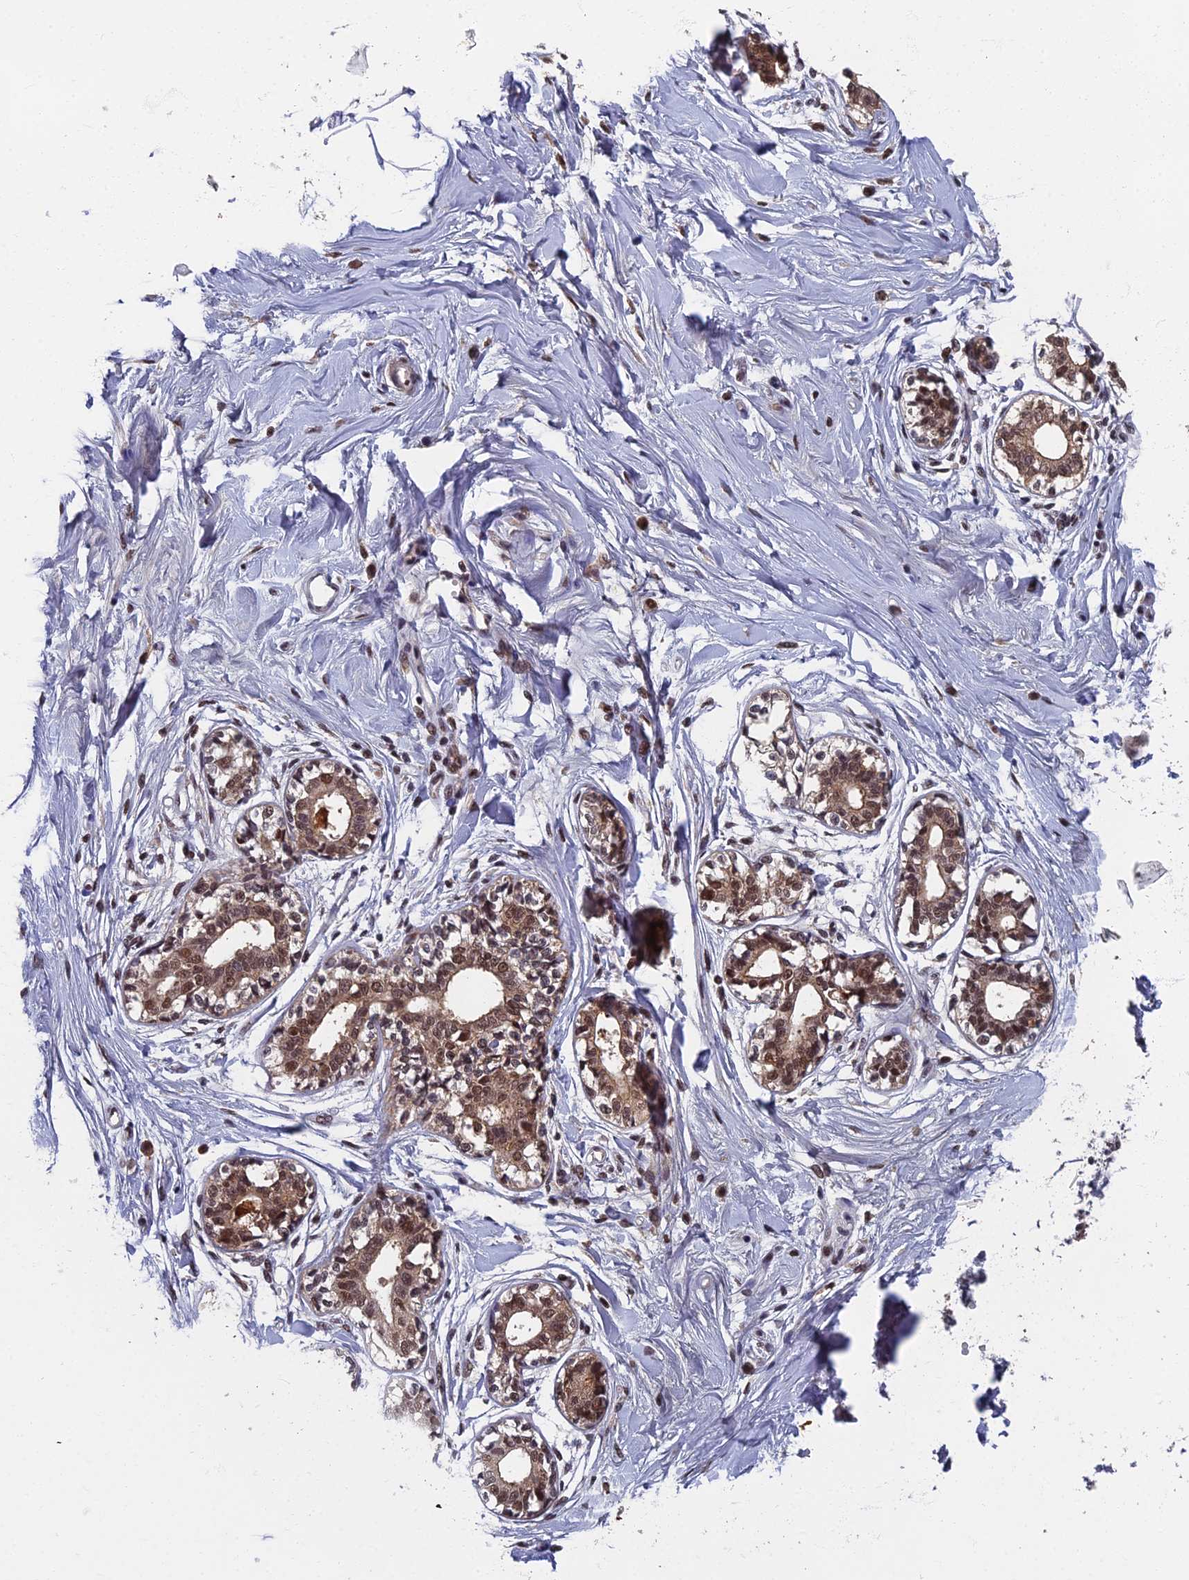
{"staining": {"intensity": "moderate", "quantity": ">75%", "location": "cytoplasmic/membranous,nuclear"}, "tissue": "breast", "cell_type": "Glandular cells", "image_type": "normal", "snomed": [{"axis": "morphology", "description": "Normal tissue, NOS"}, {"axis": "topography", "description": "Breast"}], "caption": "Immunohistochemical staining of benign human breast shows >75% levels of moderate cytoplasmic/membranous,nuclear protein expression in about >75% of glandular cells.", "gene": "TAF13", "patient": {"sex": "female", "age": 45}}